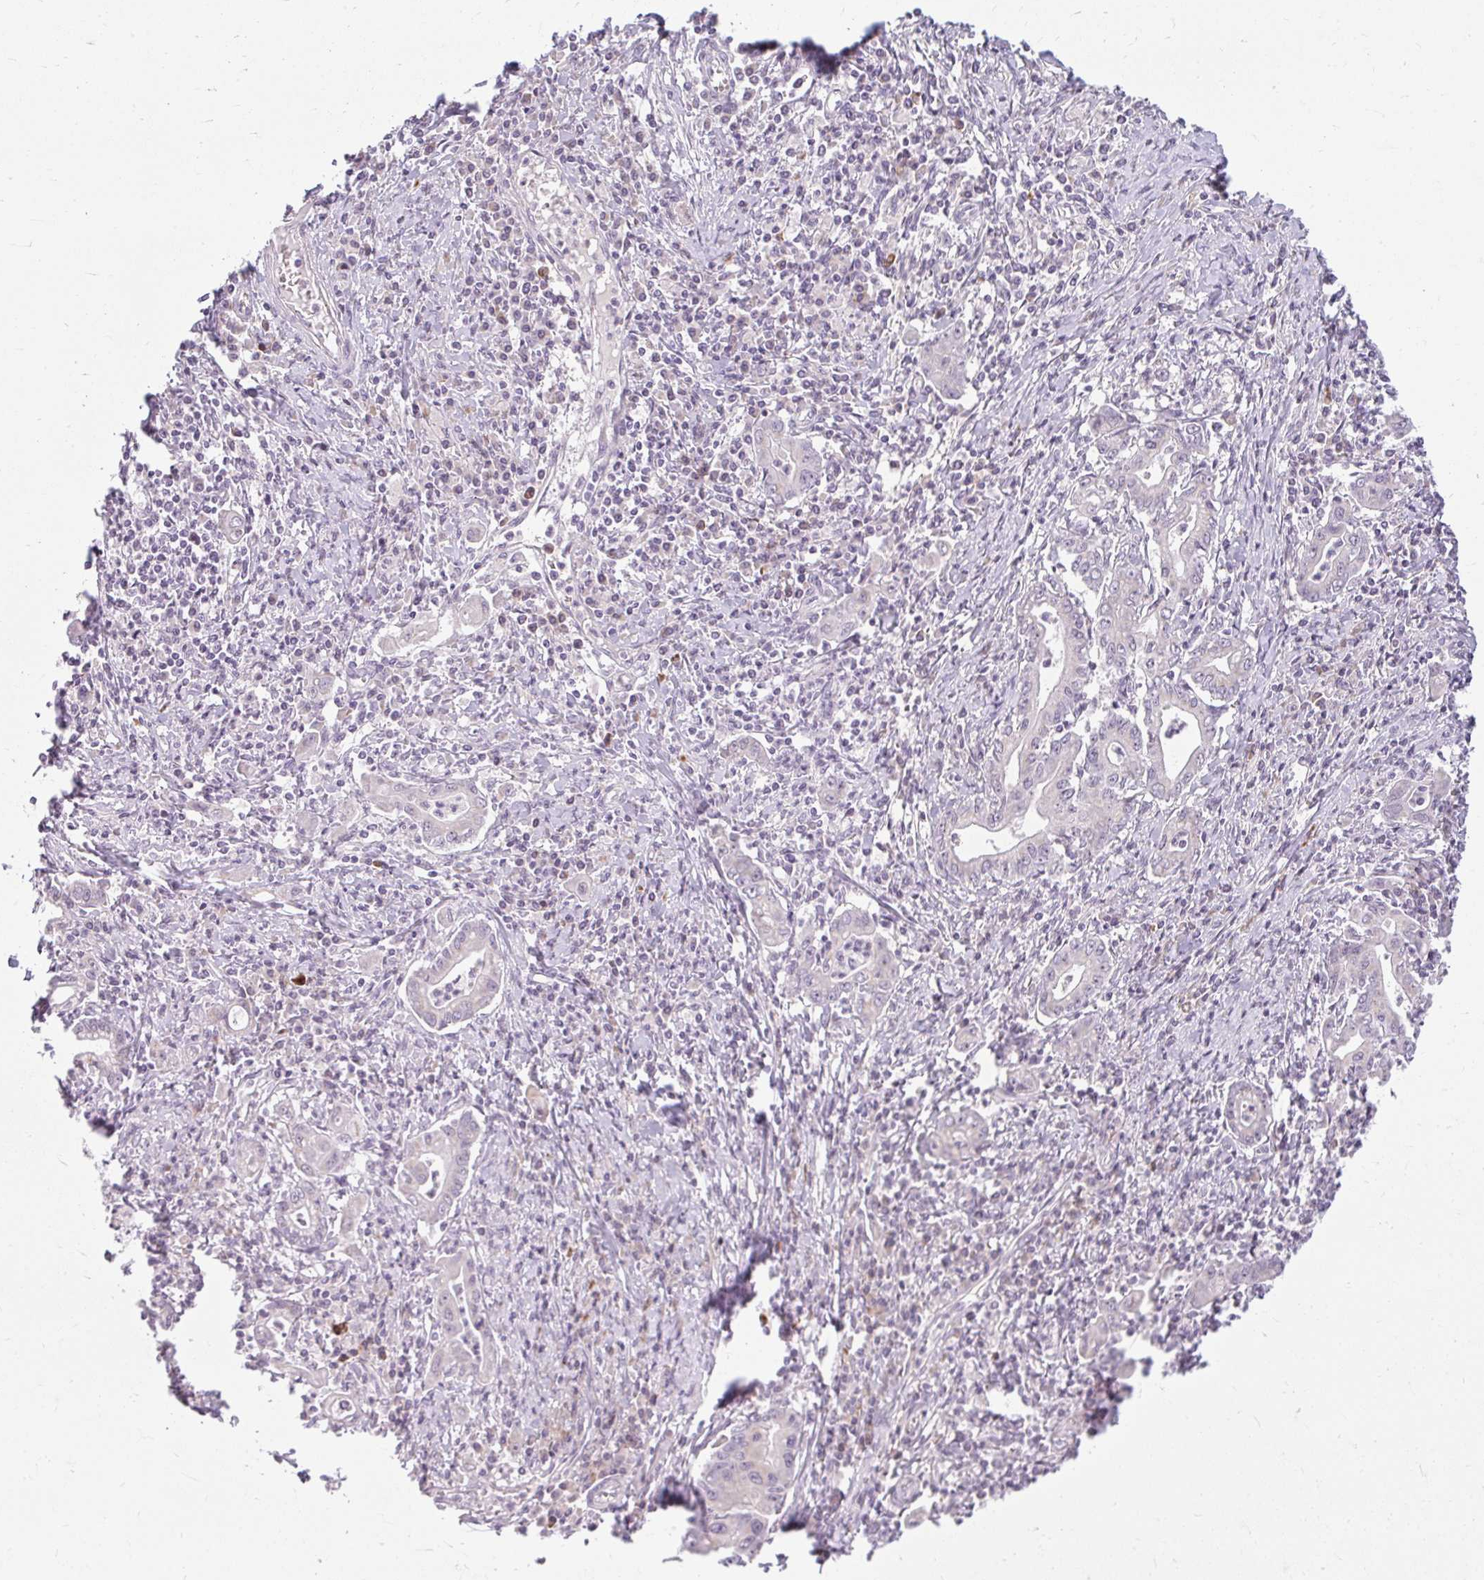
{"staining": {"intensity": "negative", "quantity": "none", "location": "none"}, "tissue": "stomach cancer", "cell_type": "Tumor cells", "image_type": "cancer", "snomed": [{"axis": "morphology", "description": "Adenocarcinoma, NOS"}, {"axis": "topography", "description": "Stomach, upper"}], "caption": "This image is of stomach adenocarcinoma stained with immunohistochemistry (IHC) to label a protein in brown with the nuclei are counter-stained blue. There is no staining in tumor cells.", "gene": "ZFYVE26", "patient": {"sex": "female", "age": 79}}